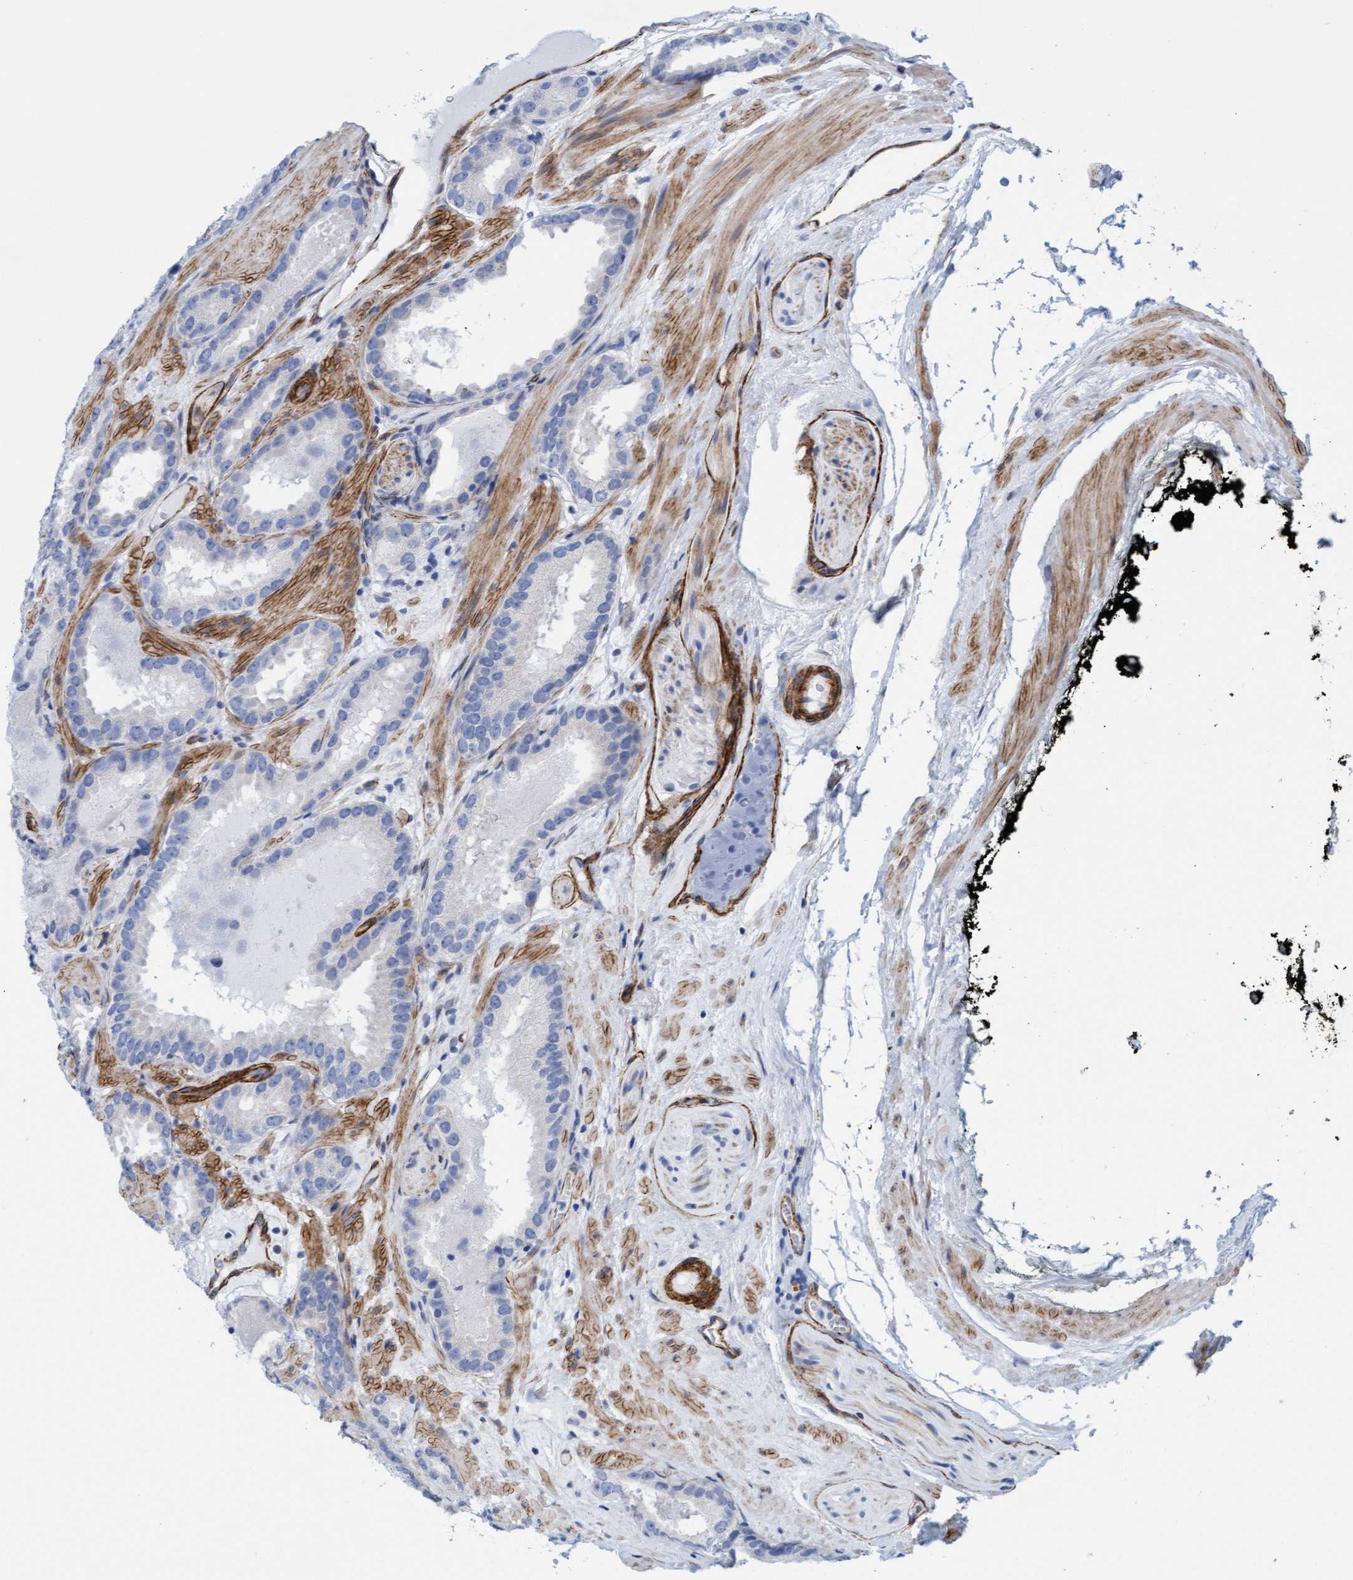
{"staining": {"intensity": "negative", "quantity": "none", "location": "none"}, "tissue": "prostate cancer", "cell_type": "Tumor cells", "image_type": "cancer", "snomed": [{"axis": "morphology", "description": "Adenocarcinoma, Low grade"}, {"axis": "topography", "description": "Prostate"}], "caption": "Immunohistochemistry (IHC) image of neoplastic tissue: prostate cancer (adenocarcinoma (low-grade)) stained with DAB demonstrates no significant protein staining in tumor cells.", "gene": "MTFR1", "patient": {"sex": "male", "age": 51}}